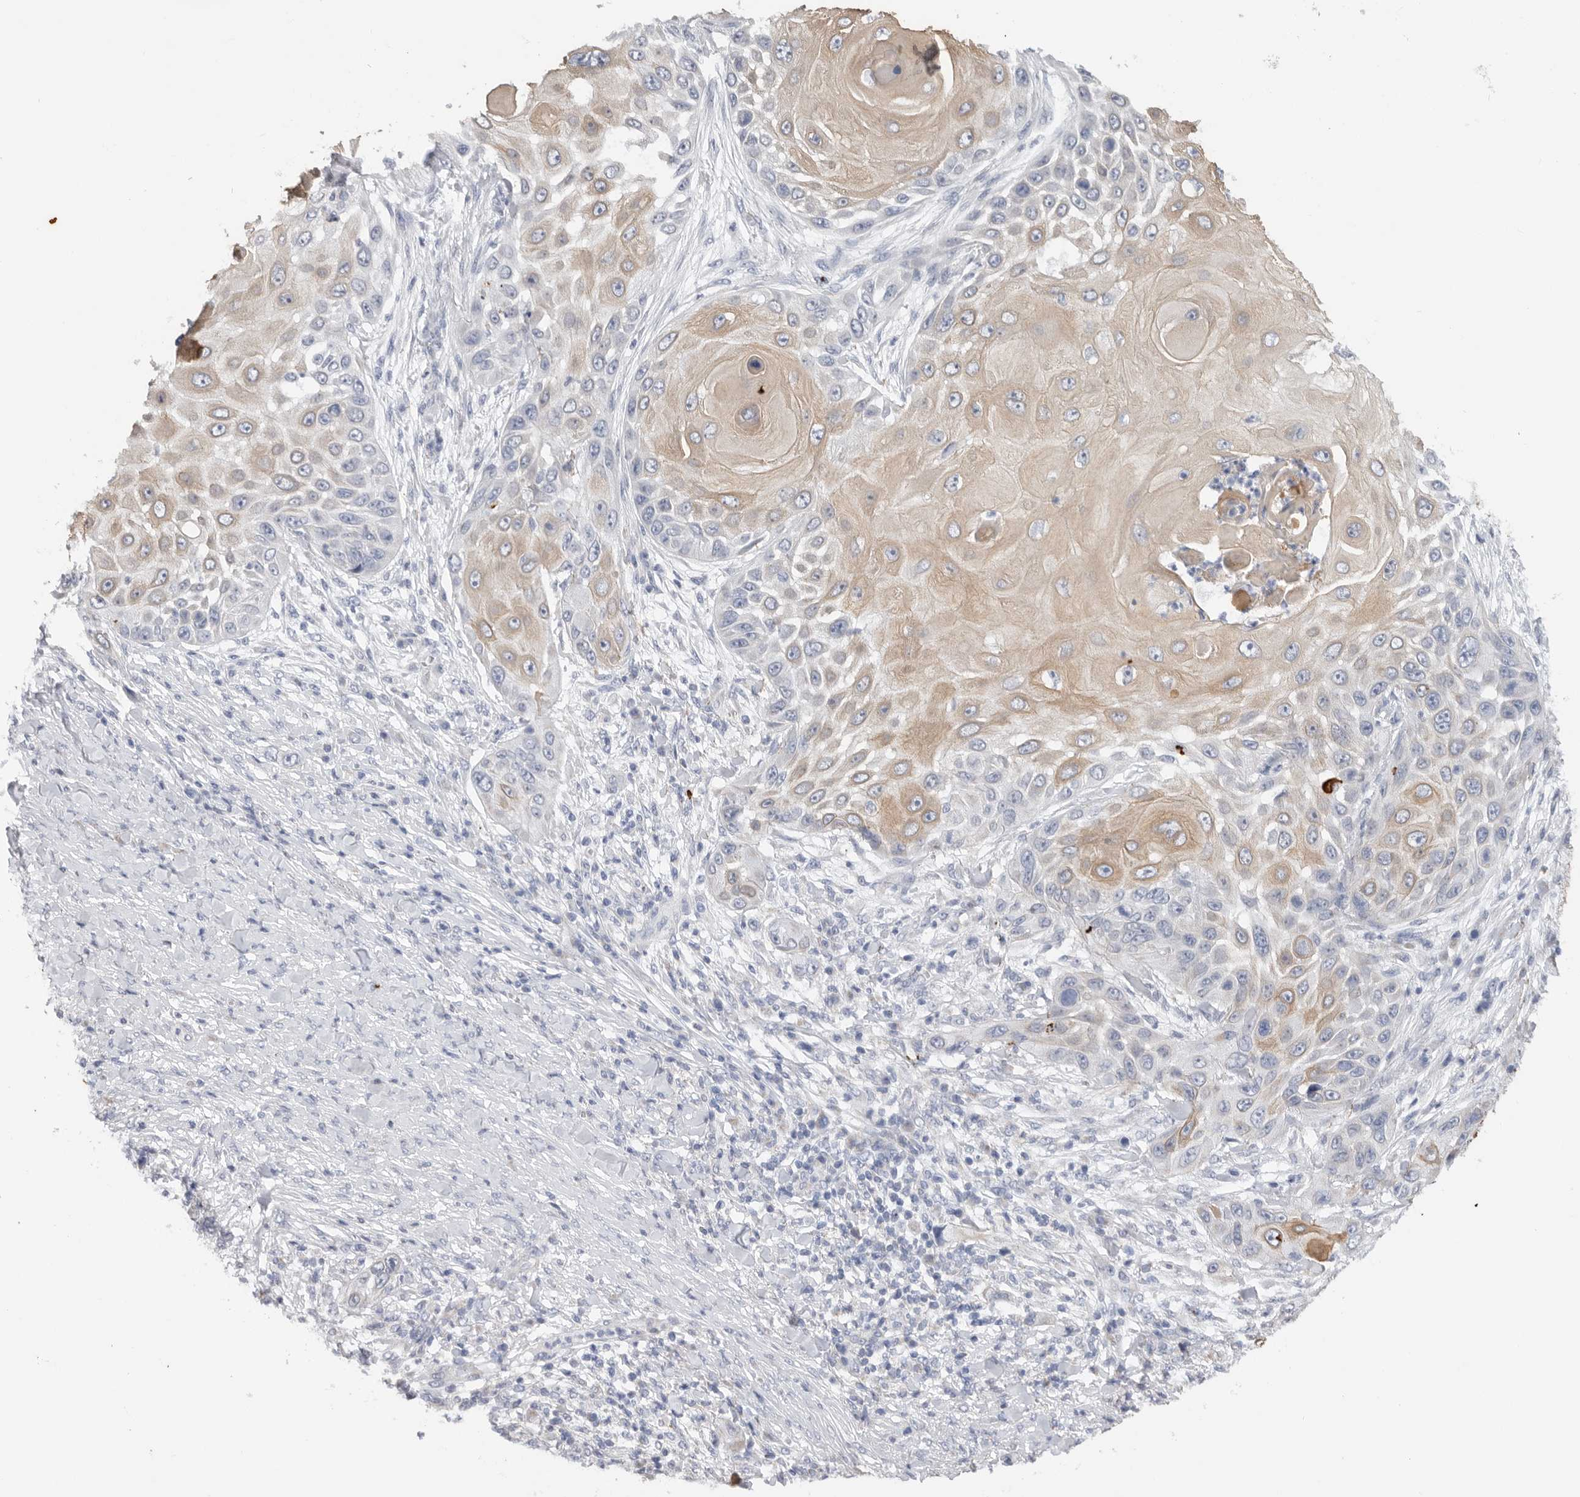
{"staining": {"intensity": "weak", "quantity": ">75%", "location": "cytoplasmic/membranous"}, "tissue": "skin cancer", "cell_type": "Tumor cells", "image_type": "cancer", "snomed": [{"axis": "morphology", "description": "Squamous cell carcinoma, NOS"}, {"axis": "topography", "description": "Skin"}], "caption": "Immunohistochemical staining of human skin squamous cell carcinoma displays weak cytoplasmic/membranous protein positivity in about >75% of tumor cells.", "gene": "MTFR1L", "patient": {"sex": "female", "age": 44}}